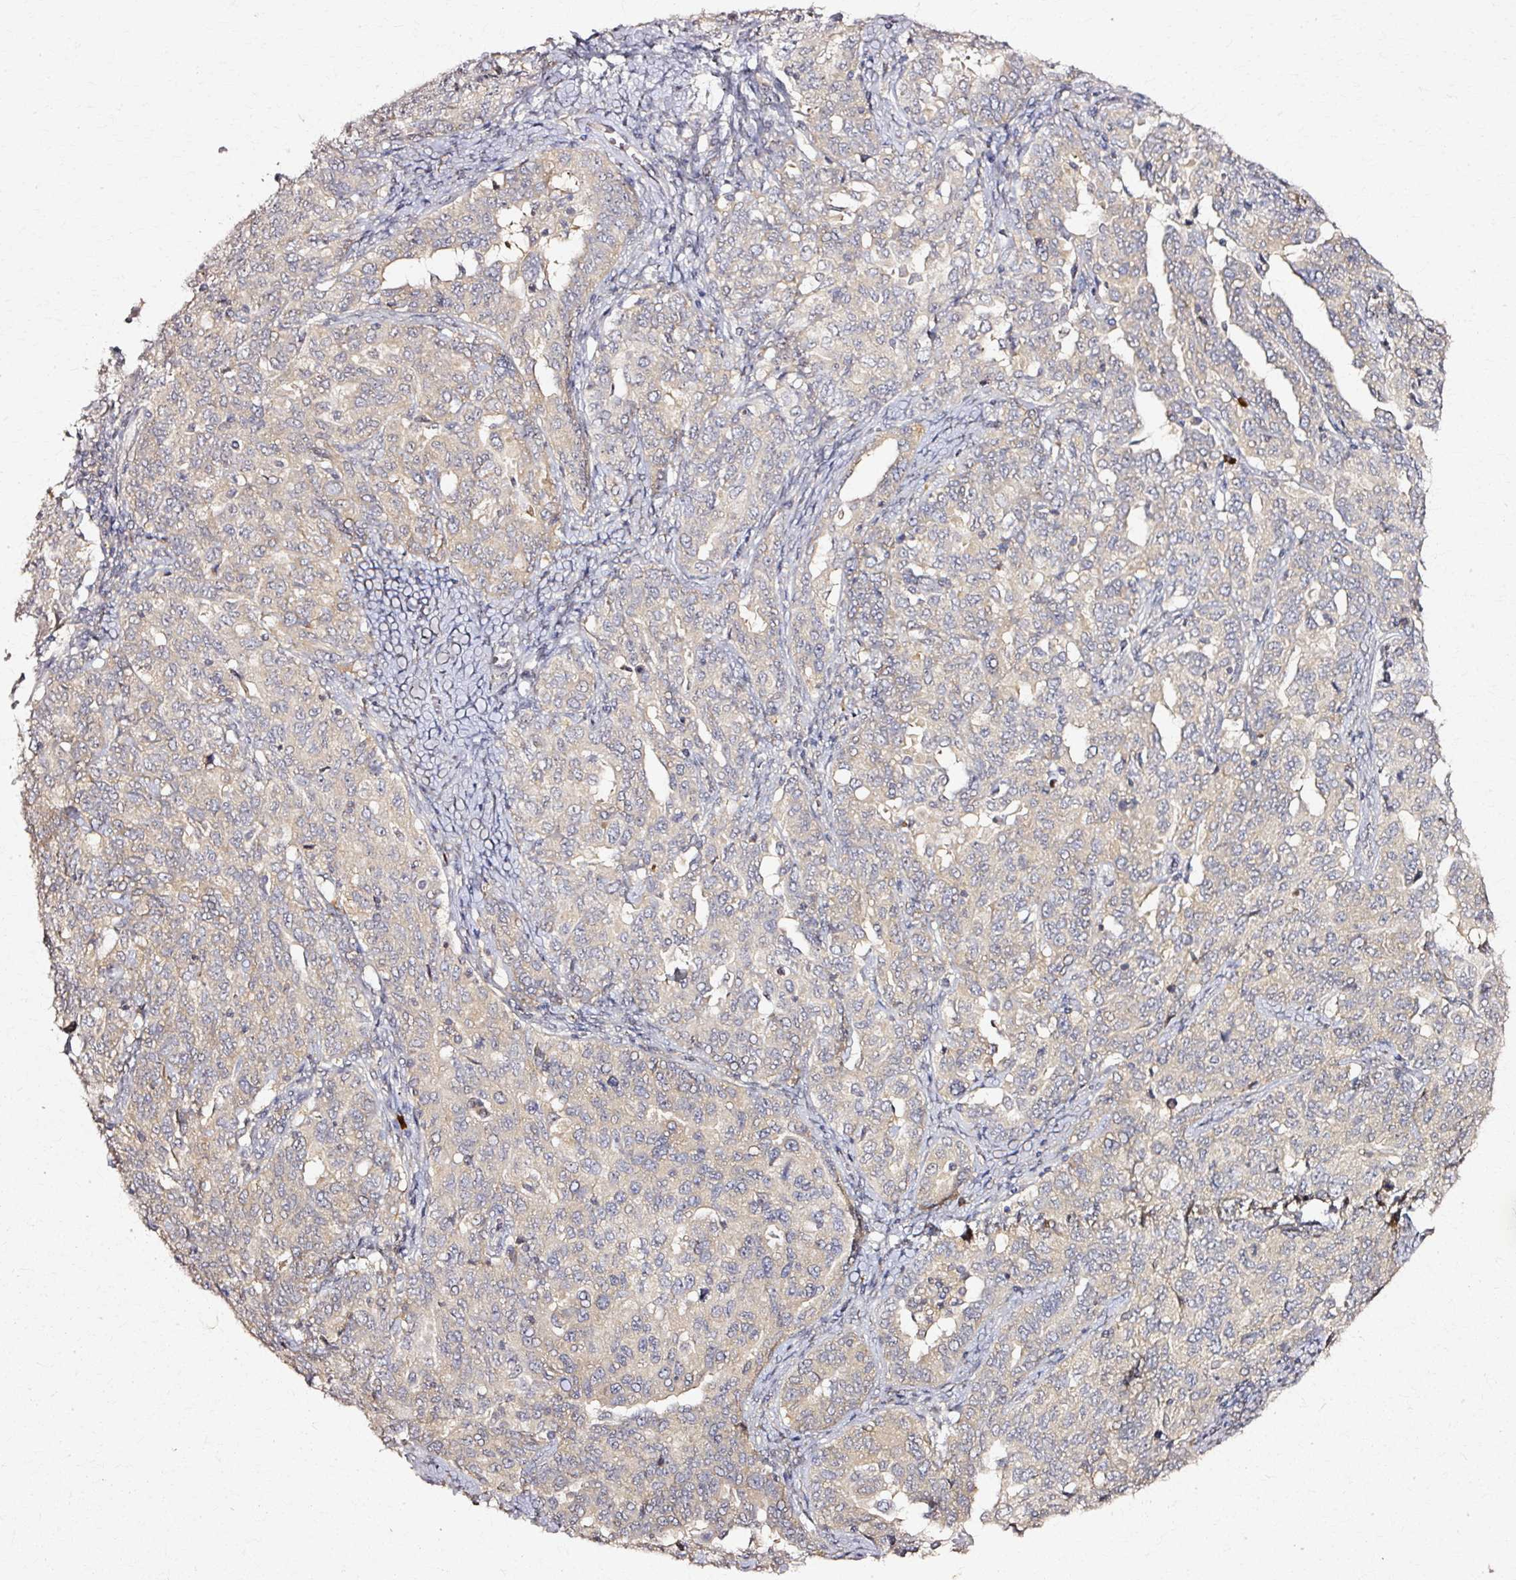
{"staining": {"intensity": "weak", "quantity": "<25%", "location": "cytoplasmic/membranous"}, "tissue": "ovarian cancer", "cell_type": "Tumor cells", "image_type": "cancer", "snomed": [{"axis": "morphology", "description": "Carcinoma, endometroid"}, {"axis": "topography", "description": "Ovary"}], "caption": "IHC image of neoplastic tissue: human ovarian endometroid carcinoma stained with DAB displays no significant protein expression in tumor cells.", "gene": "RGPD5", "patient": {"sex": "female", "age": 62}}